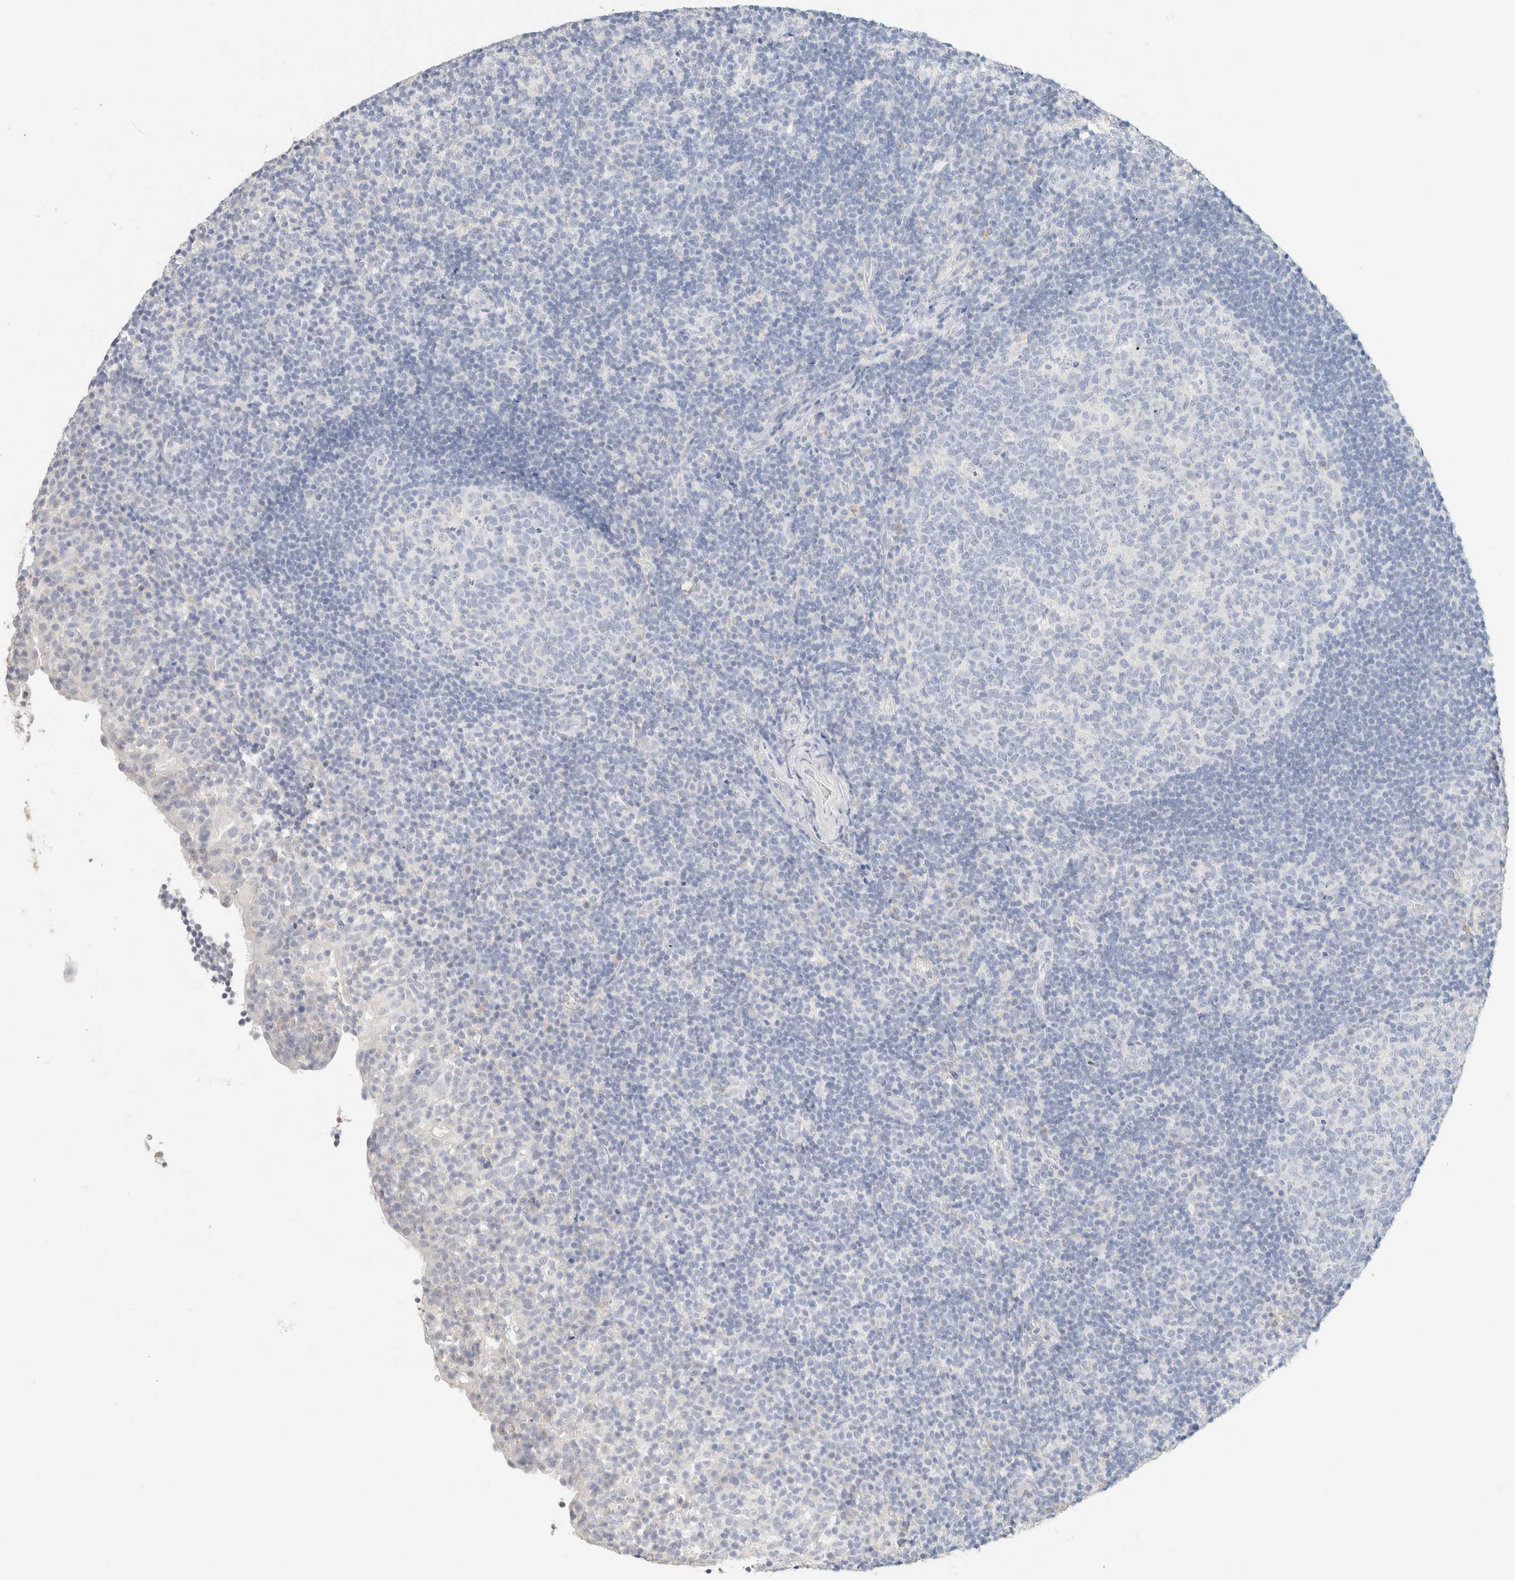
{"staining": {"intensity": "negative", "quantity": "none", "location": "none"}, "tissue": "tonsil", "cell_type": "Germinal center cells", "image_type": "normal", "snomed": [{"axis": "morphology", "description": "Normal tissue, NOS"}, {"axis": "topography", "description": "Tonsil"}], "caption": "Human tonsil stained for a protein using immunohistochemistry (IHC) demonstrates no staining in germinal center cells.", "gene": "CA12", "patient": {"sex": "female", "age": 40}}